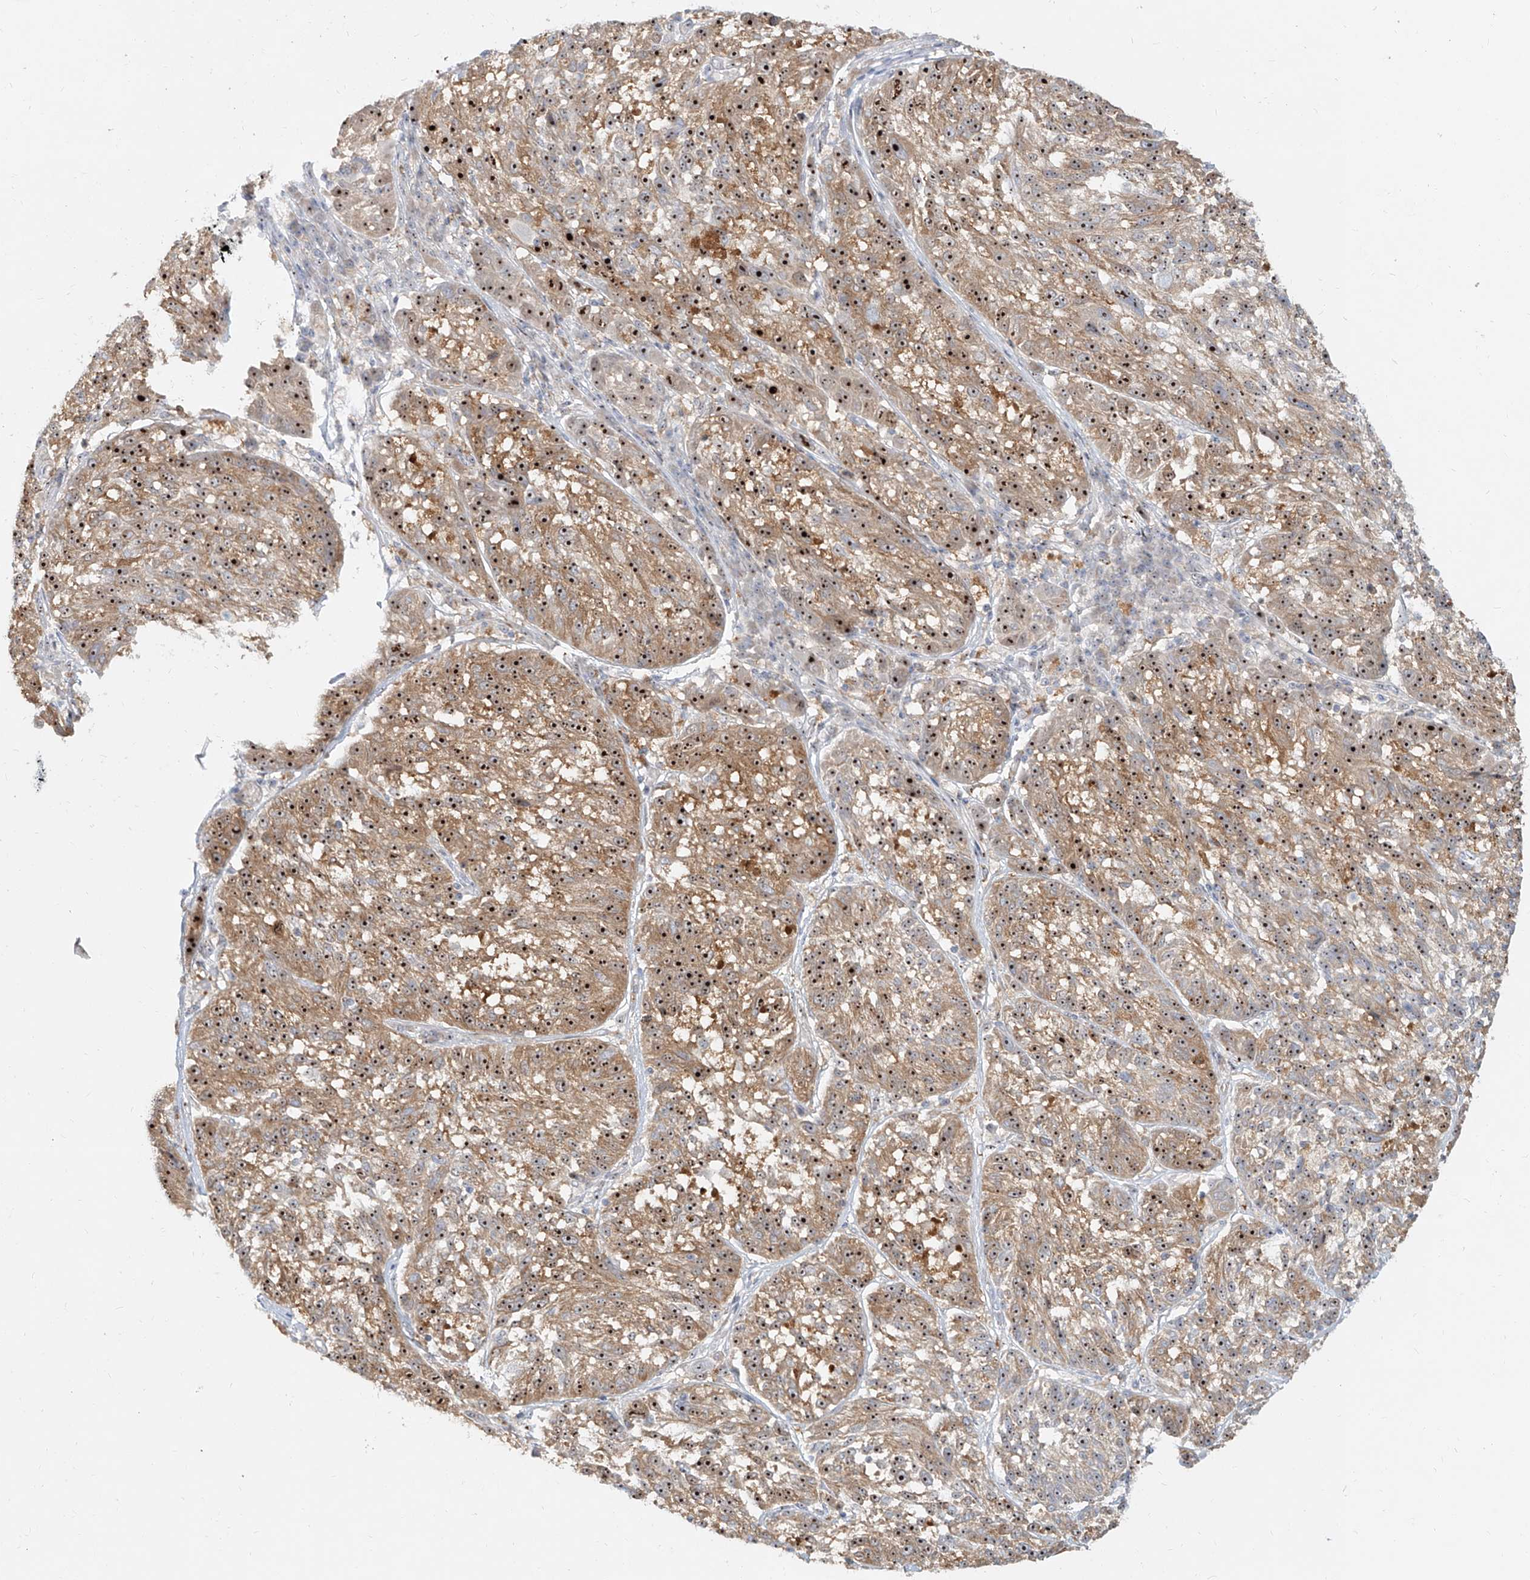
{"staining": {"intensity": "strong", "quantity": ">75%", "location": "cytoplasmic/membranous,nuclear"}, "tissue": "melanoma", "cell_type": "Tumor cells", "image_type": "cancer", "snomed": [{"axis": "morphology", "description": "Malignant melanoma, NOS"}, {"axis": "topography", "description": "Skin"}], "caption": "Immunohistochemistry (IHC) (DAB) staining of human melanoma shows strong cytoplasmic/membranous and nuclear protein positivity in about >75% of tumor cells. Ihc stains the protein of interest in brown and the nuclei are stained blue.", "gene": "BYSL", "patient": {"sex": "male", "age": 53}}